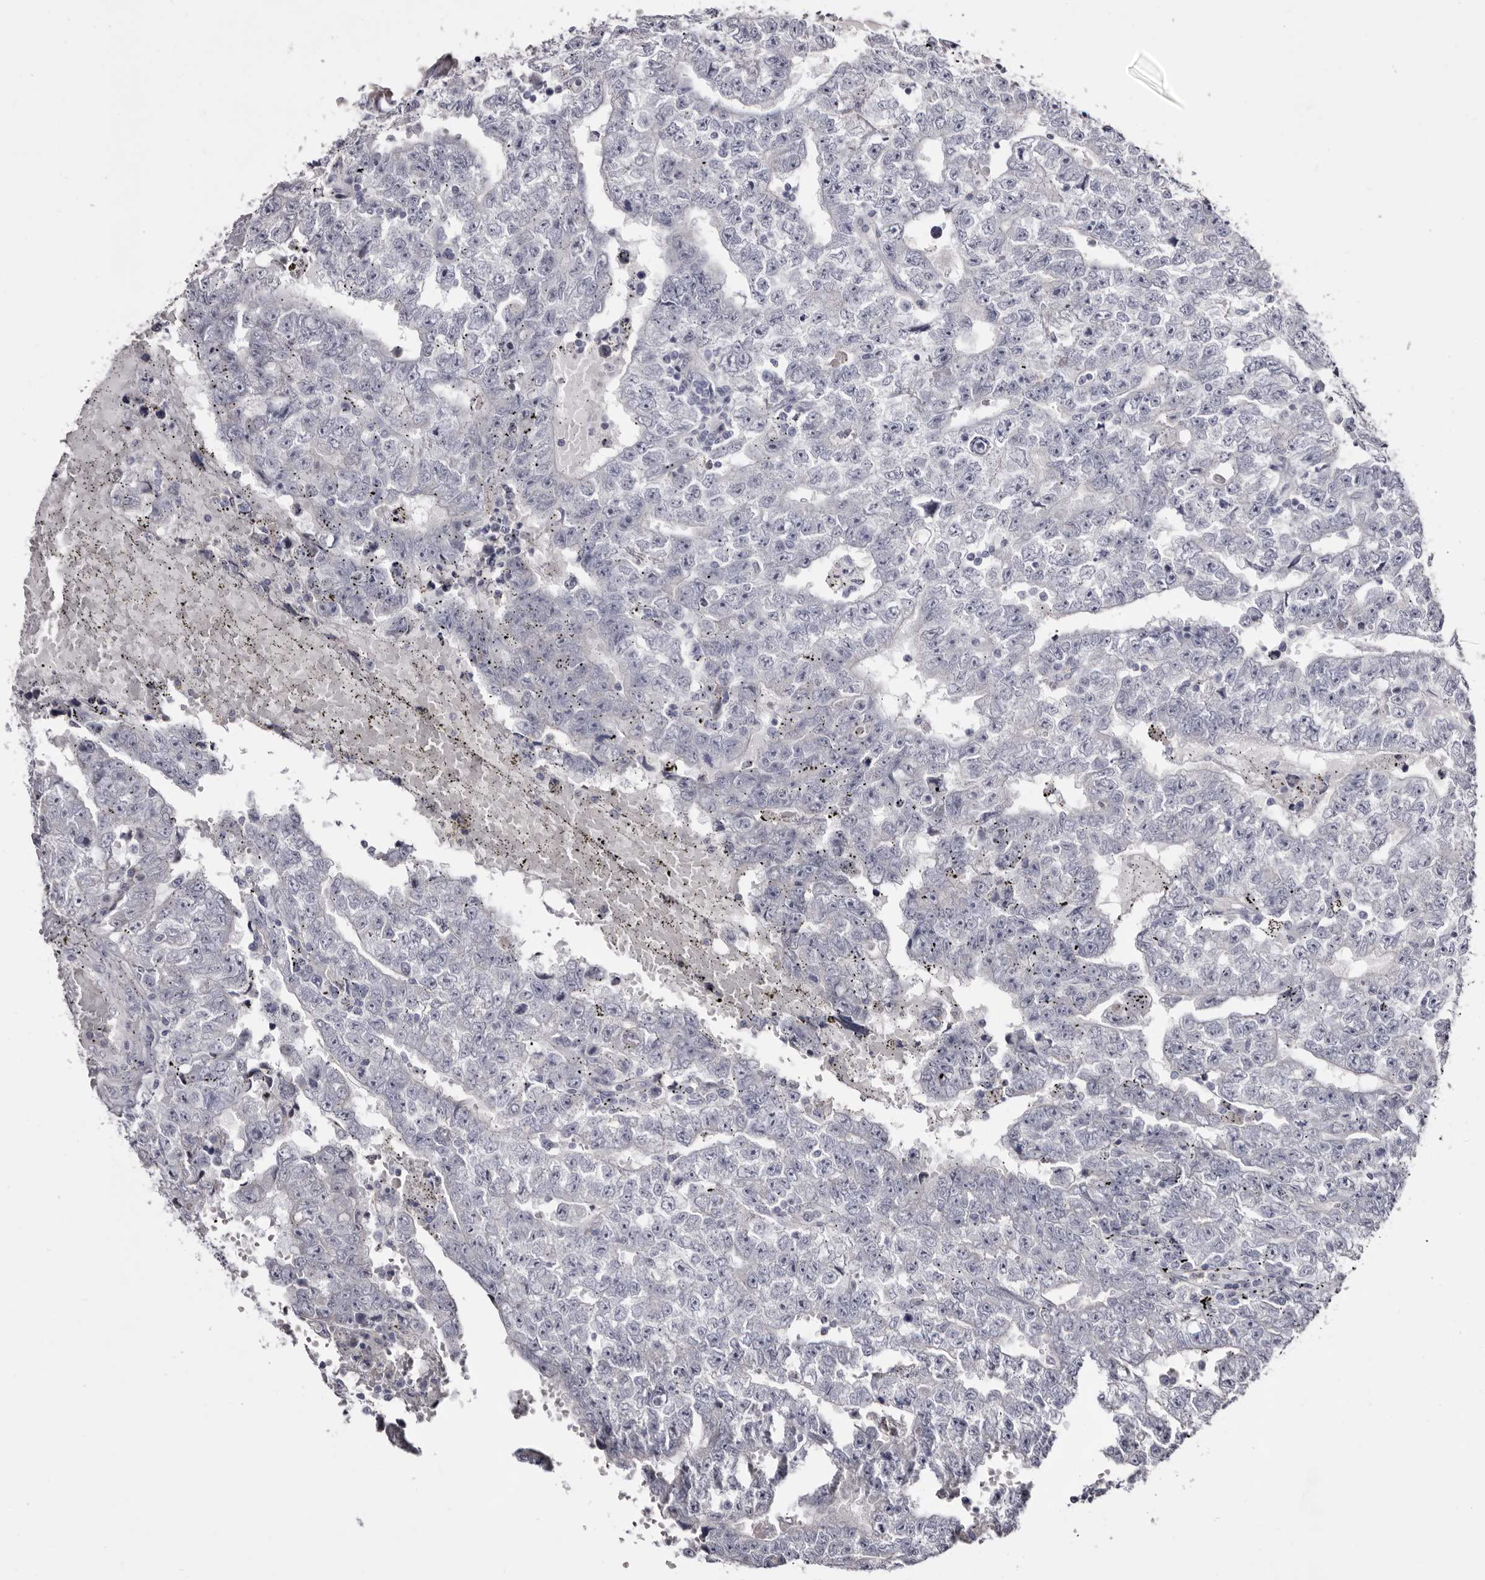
{"staining": {"intensity": "negative", "quantity": "none", "location": "none"}, "tissue": "testis cancer", "cell_type": "Tumor cells", "image_type": "cancer", "snomed": [{"axis": "morphology", "description": "Carcinoma, Embryonal, NOS"}, {"axis": "topography", "description": "Testis"}], "caption": "Human testis cancer (embryonal carcinoma) stained for a protein using immunohistochemistry demonstrates no expression in tumor cells.", "gene": "CASQ1", "patient": {"sex": "male", "age": 25}}